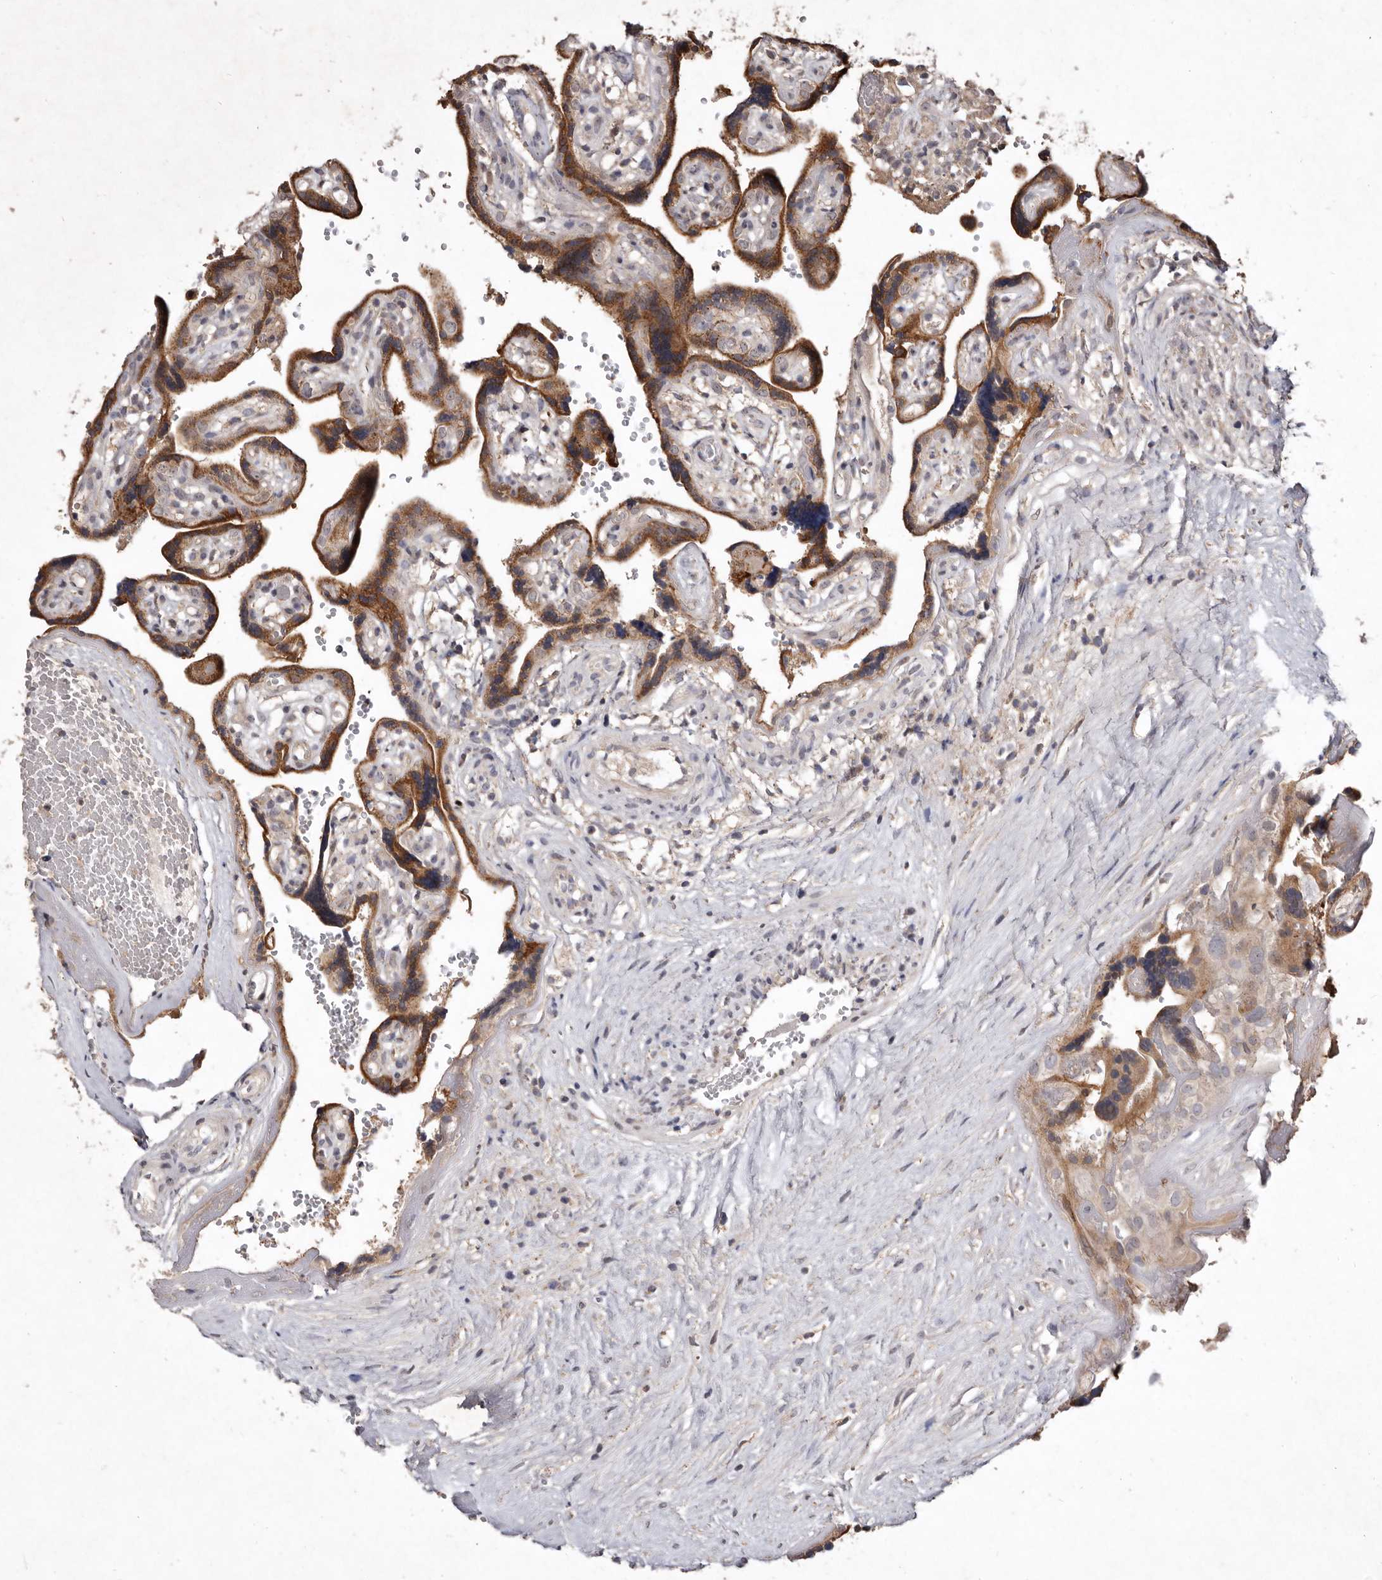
{"staining": {"intensity": "moderate", "quantity": "<25%", "location": "cytoplasmic/membranous"}, "tissue": "placenta", "cell_type": "Decidual cells", "image_type": "normal", "snomed": [{"axis": "morphology", "description": "Normal tissue, NOS"}, {"axis": "topography", "description": "Placenta"}], "caption": "Decidual cells show low levels of moderate cytoplasmic/membranous staining in approximately <25% of cells in unremarkable placenta. The staining is performed using DAB (3,3'-diaminobenzidine) brown chromogen to label protein expression. The nuclei are counter-stained blue using hematoxylin.", "gene": "FLAD1", "patient": {"sex": "female", "age": 30}}